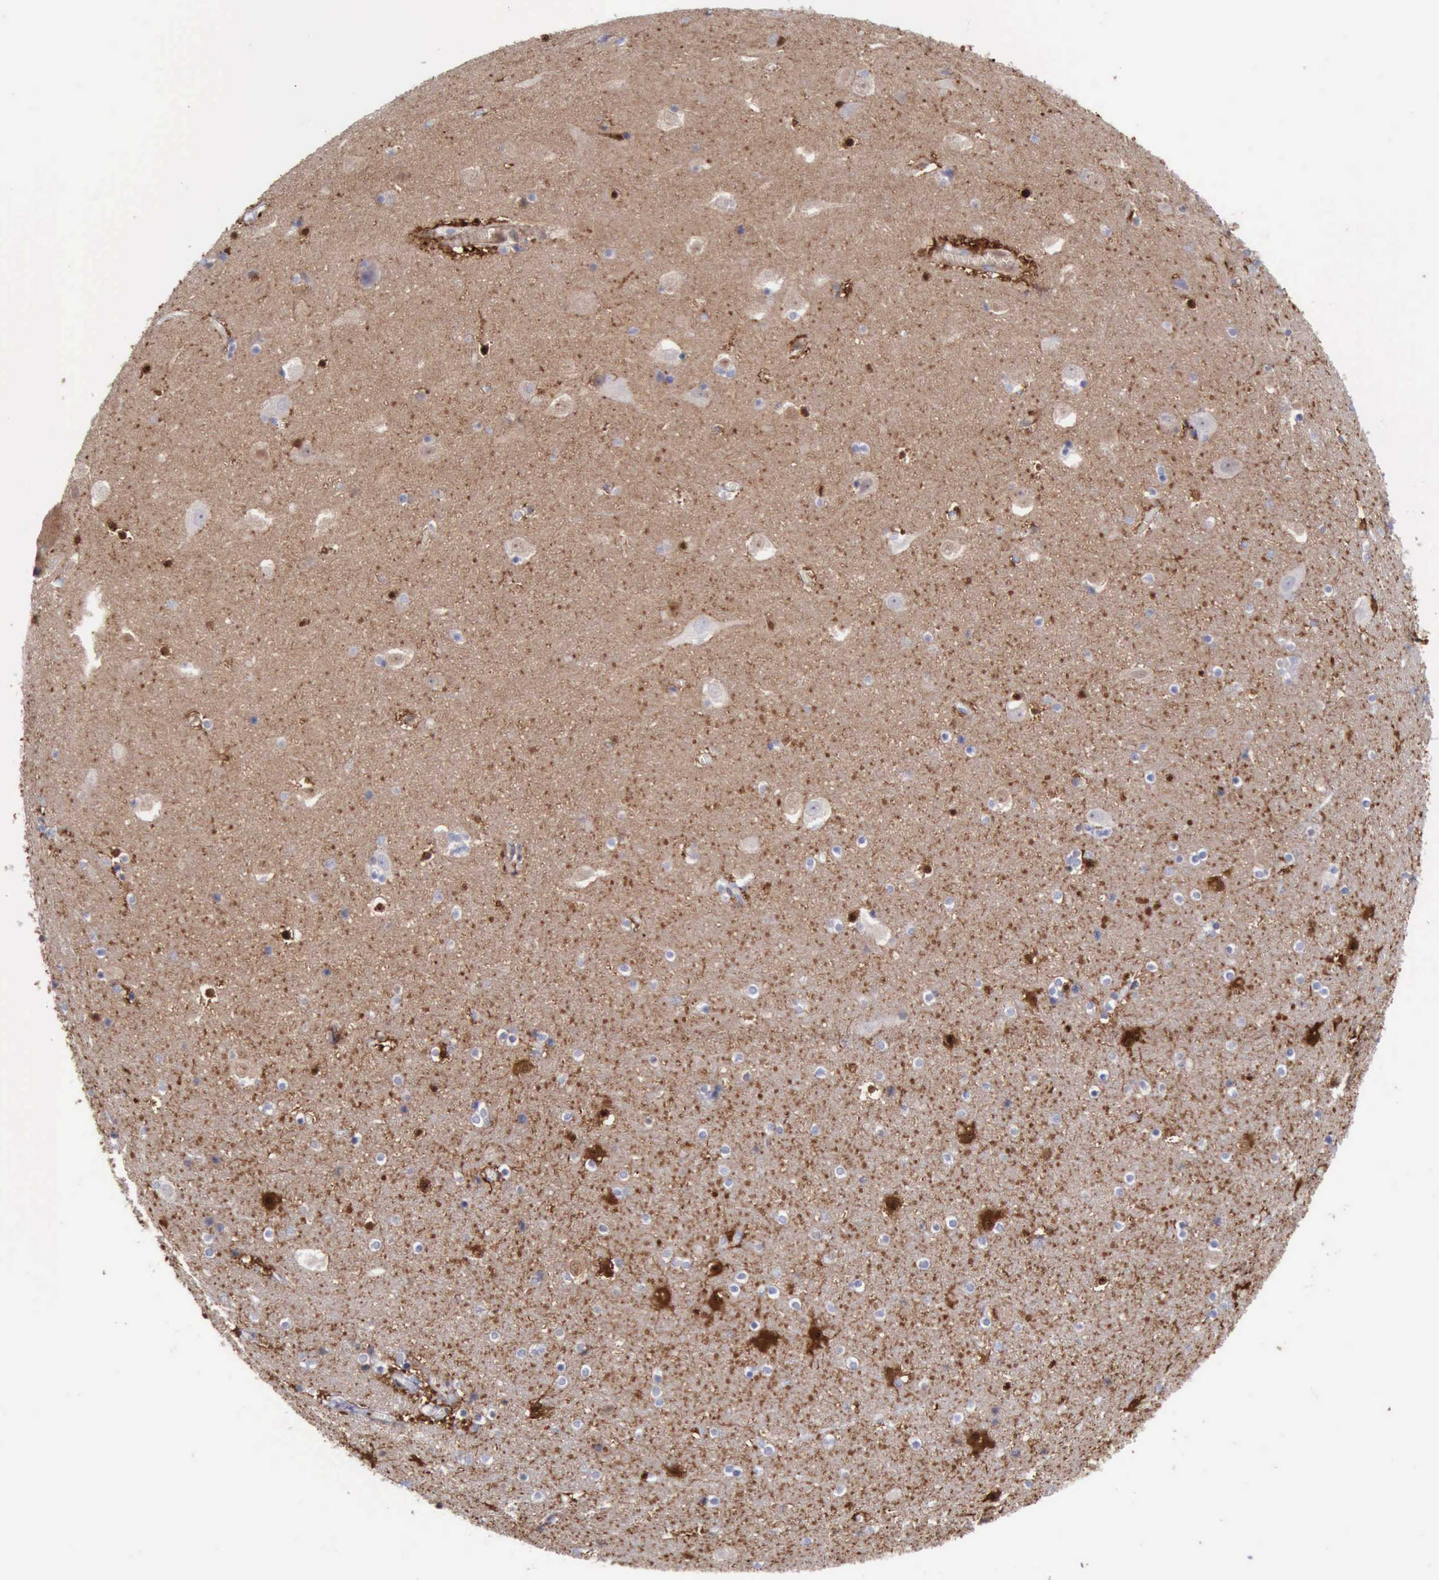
{"staining": {"intensity": "moderate", "quantity": "<25%", "location": "cytoplasmic/membranous"}, "tissue": "hippocampus", "cell_type": "Glial cells", "image_type": "normal", "snomed": [{"axis": "morphology", "description": "Normal tissue, NOS"}, {"axis": "topography", "description": "Hippocampus"}], "caption": "Moderate cytoplasmic/membranous staining for a protein is seen in approximately <25% of glial cells of unremarkable hippocampus using immunohistochemistry.", "gene": "FHL1", "patient": {"sex": "male", "age": 45}}